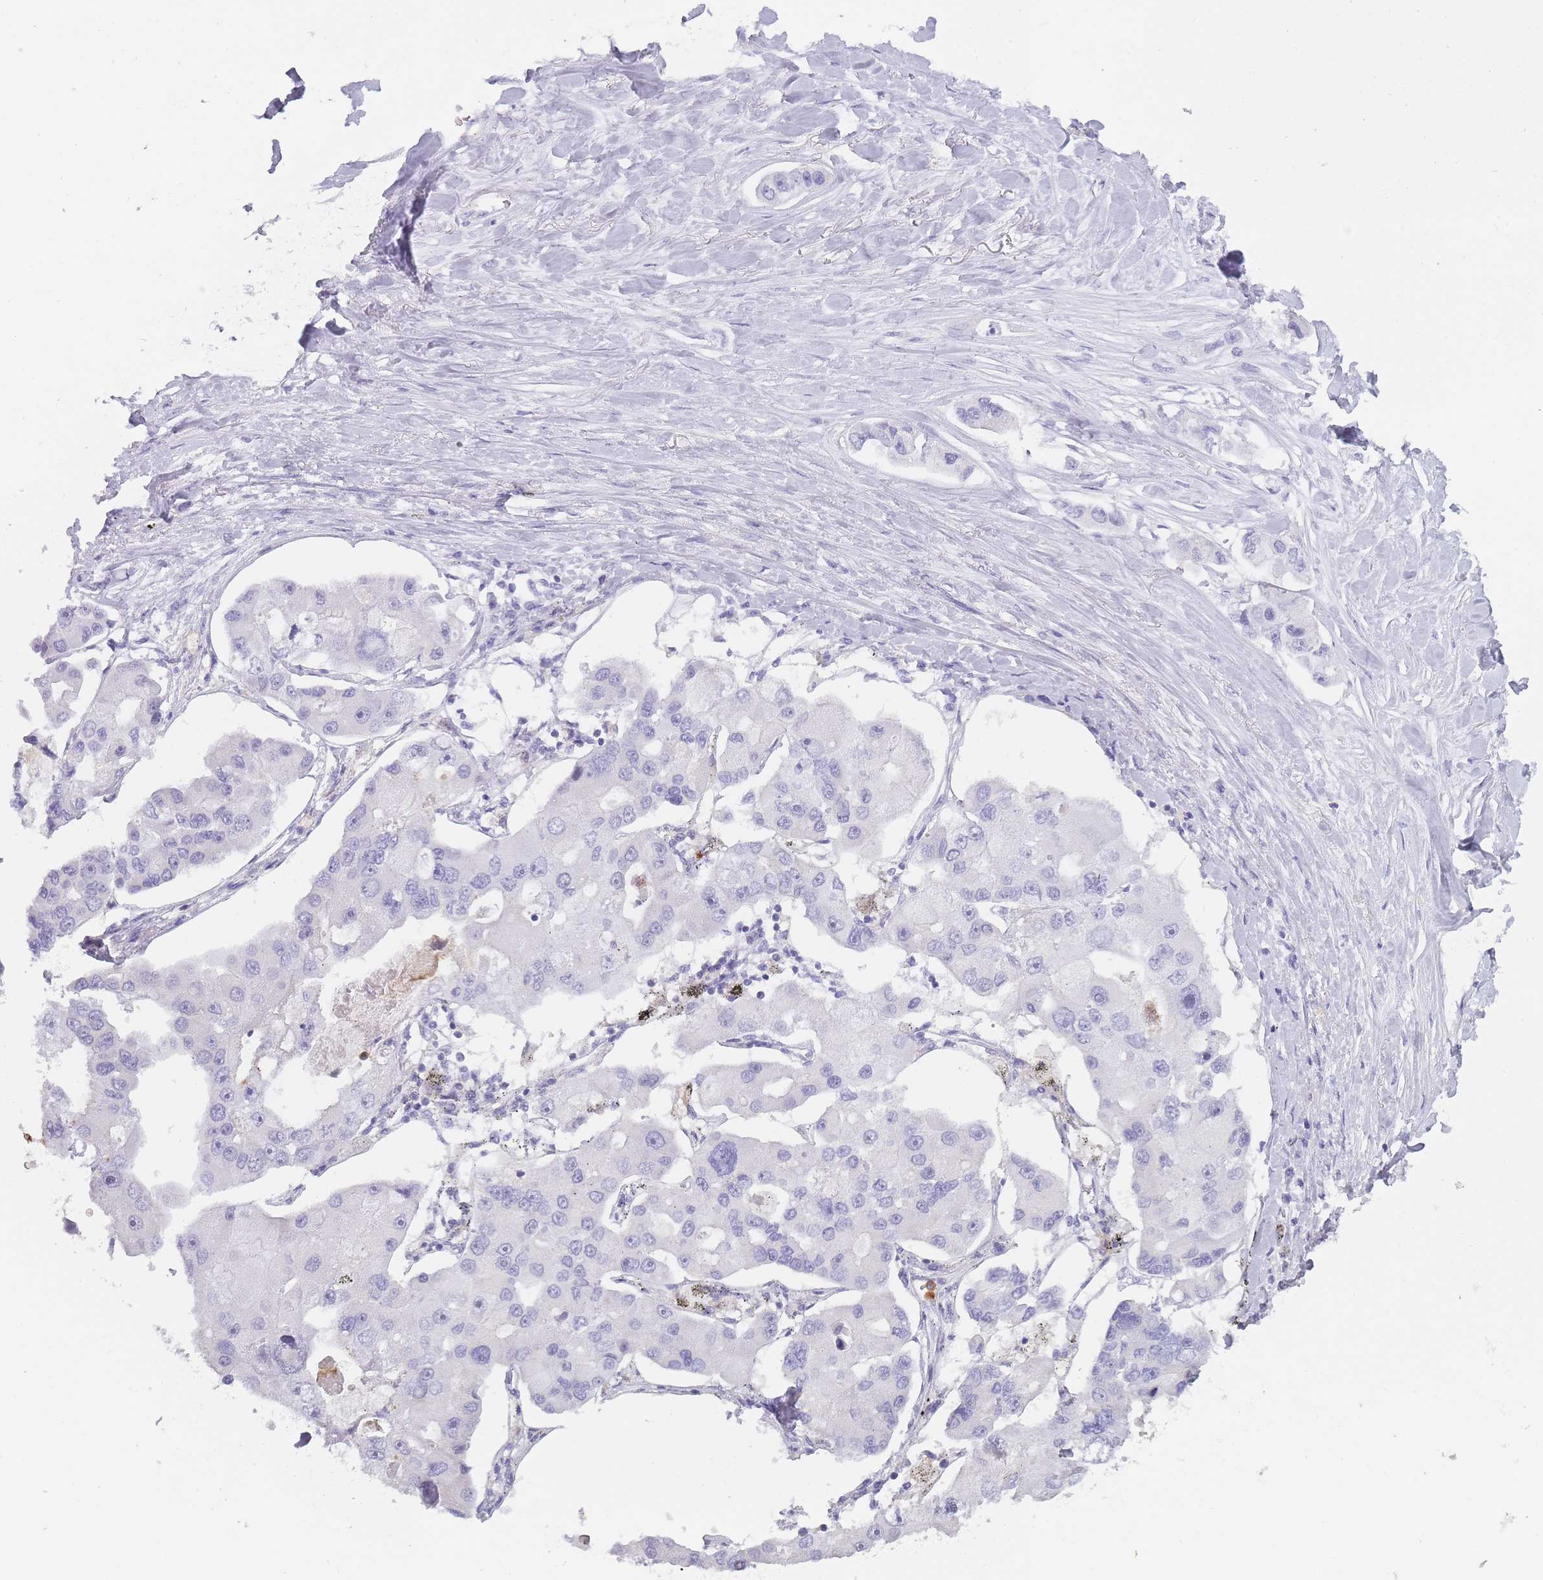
{"staining": {"intensity": "negative", "quantity": "none", "location": "none"}, "tissue": "lung cancer", "cell_type": "Tumor cells", "image_type": "cancer", "snomed": [{"axis": "morphology", "description": "Adenocarcinoma, NOS"}, {"axis": "topography", "description": "Lung"}], "caption": "A micrograph of human lung cancer (adenocarcinoma) is negative for staining in tumor cells.", "gene": "CR1L", "patient": {"sex": "female", "age": 54}}